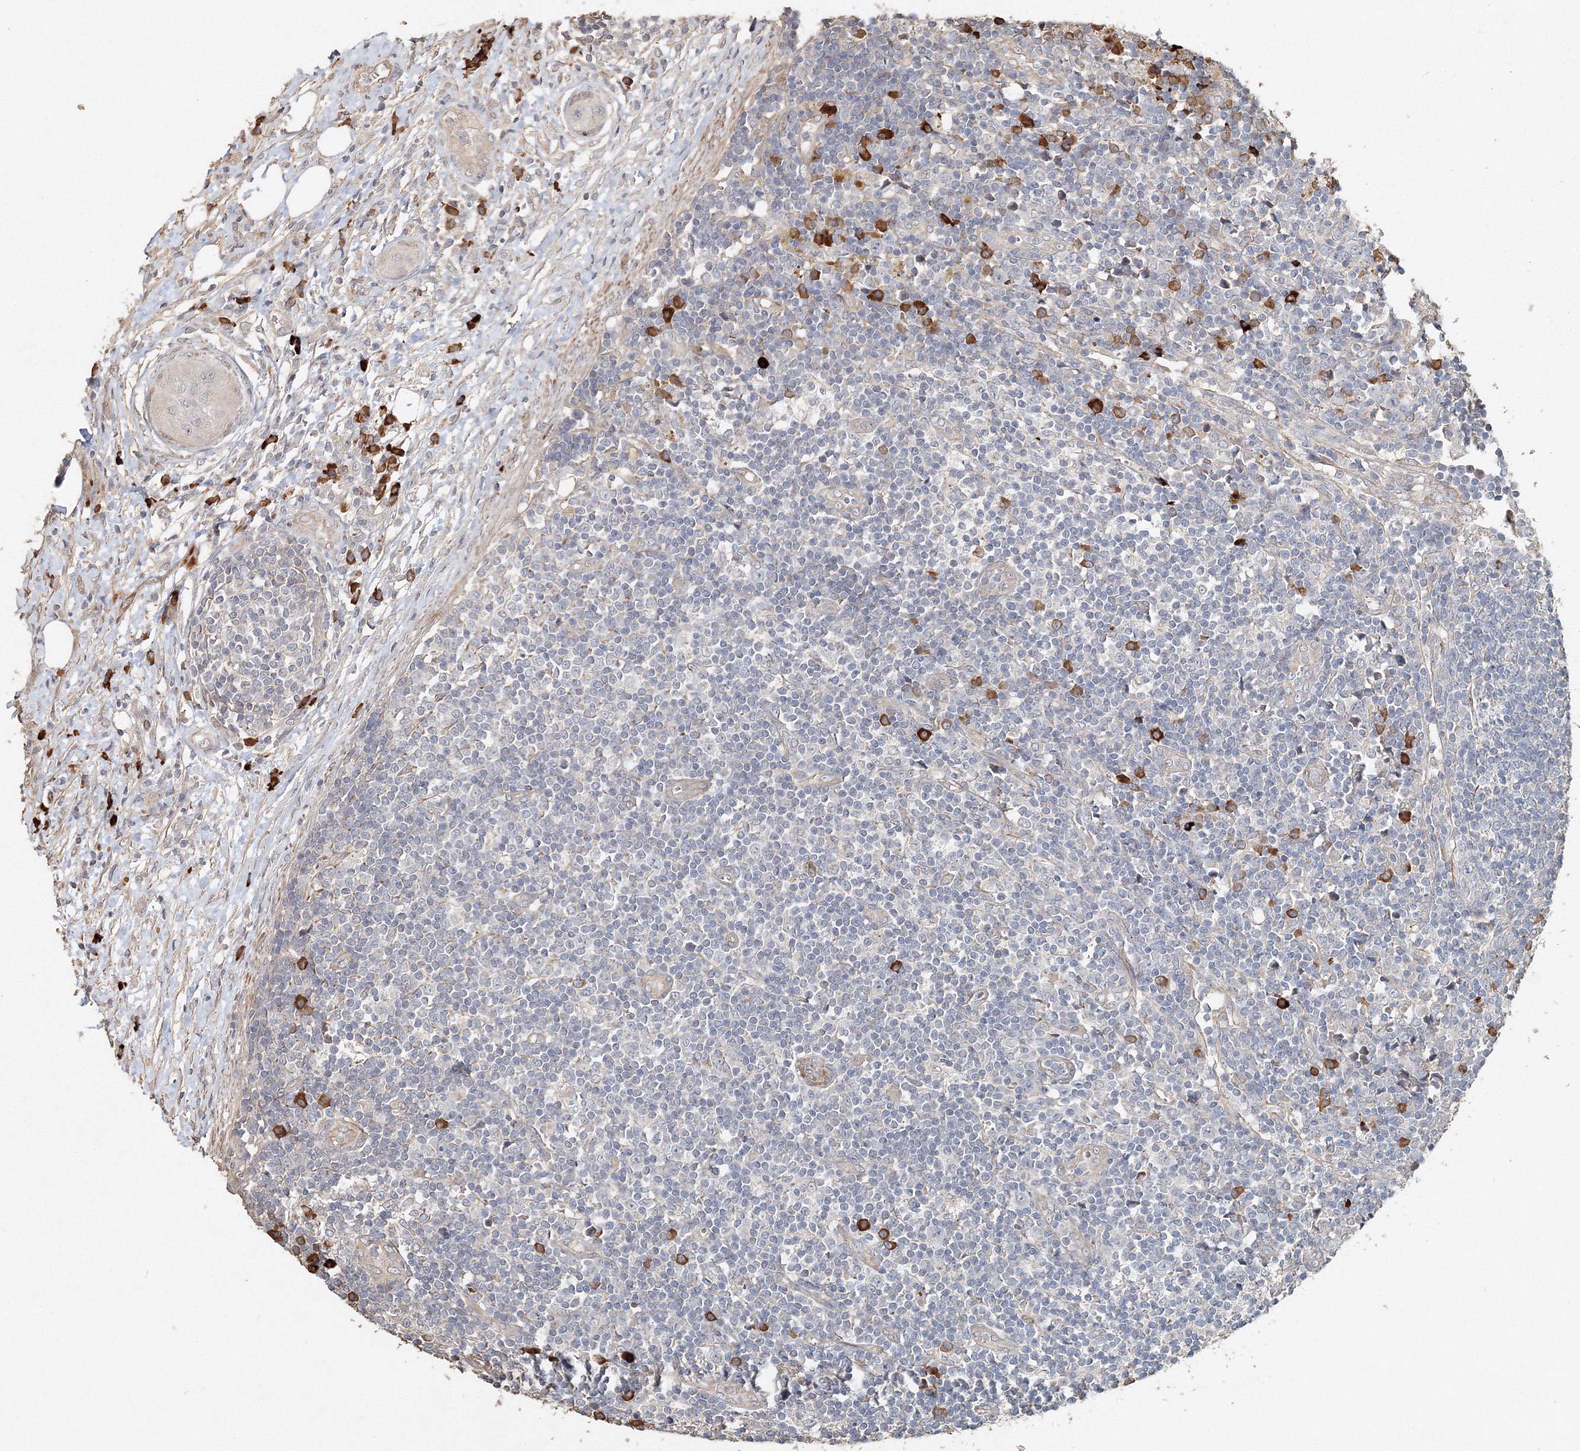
{"staining": {"intensity": "strong", "quantity": "<25%", "location": "cytoplasmic/membranous"}, "tissue": "lymph node", "cell_type": "Germinal center cells", "image_type": "normal", "snomed": [{"axis": "morphology", "description": "Normal tissue, NOS"}, {"axis": "morphology", "description": "Squamous cell carcinoma, metastatic, NOS"}, {"axis": "topography", "description": "Lymph node"}], "caption": "IHC of unremarkable lymph node displays medium levels of strong cytoplasmic/membranous positivity in about <25% of germinal center cells.", "gene": "NALF2", "patient": {"sex": "male", "age": 73}}